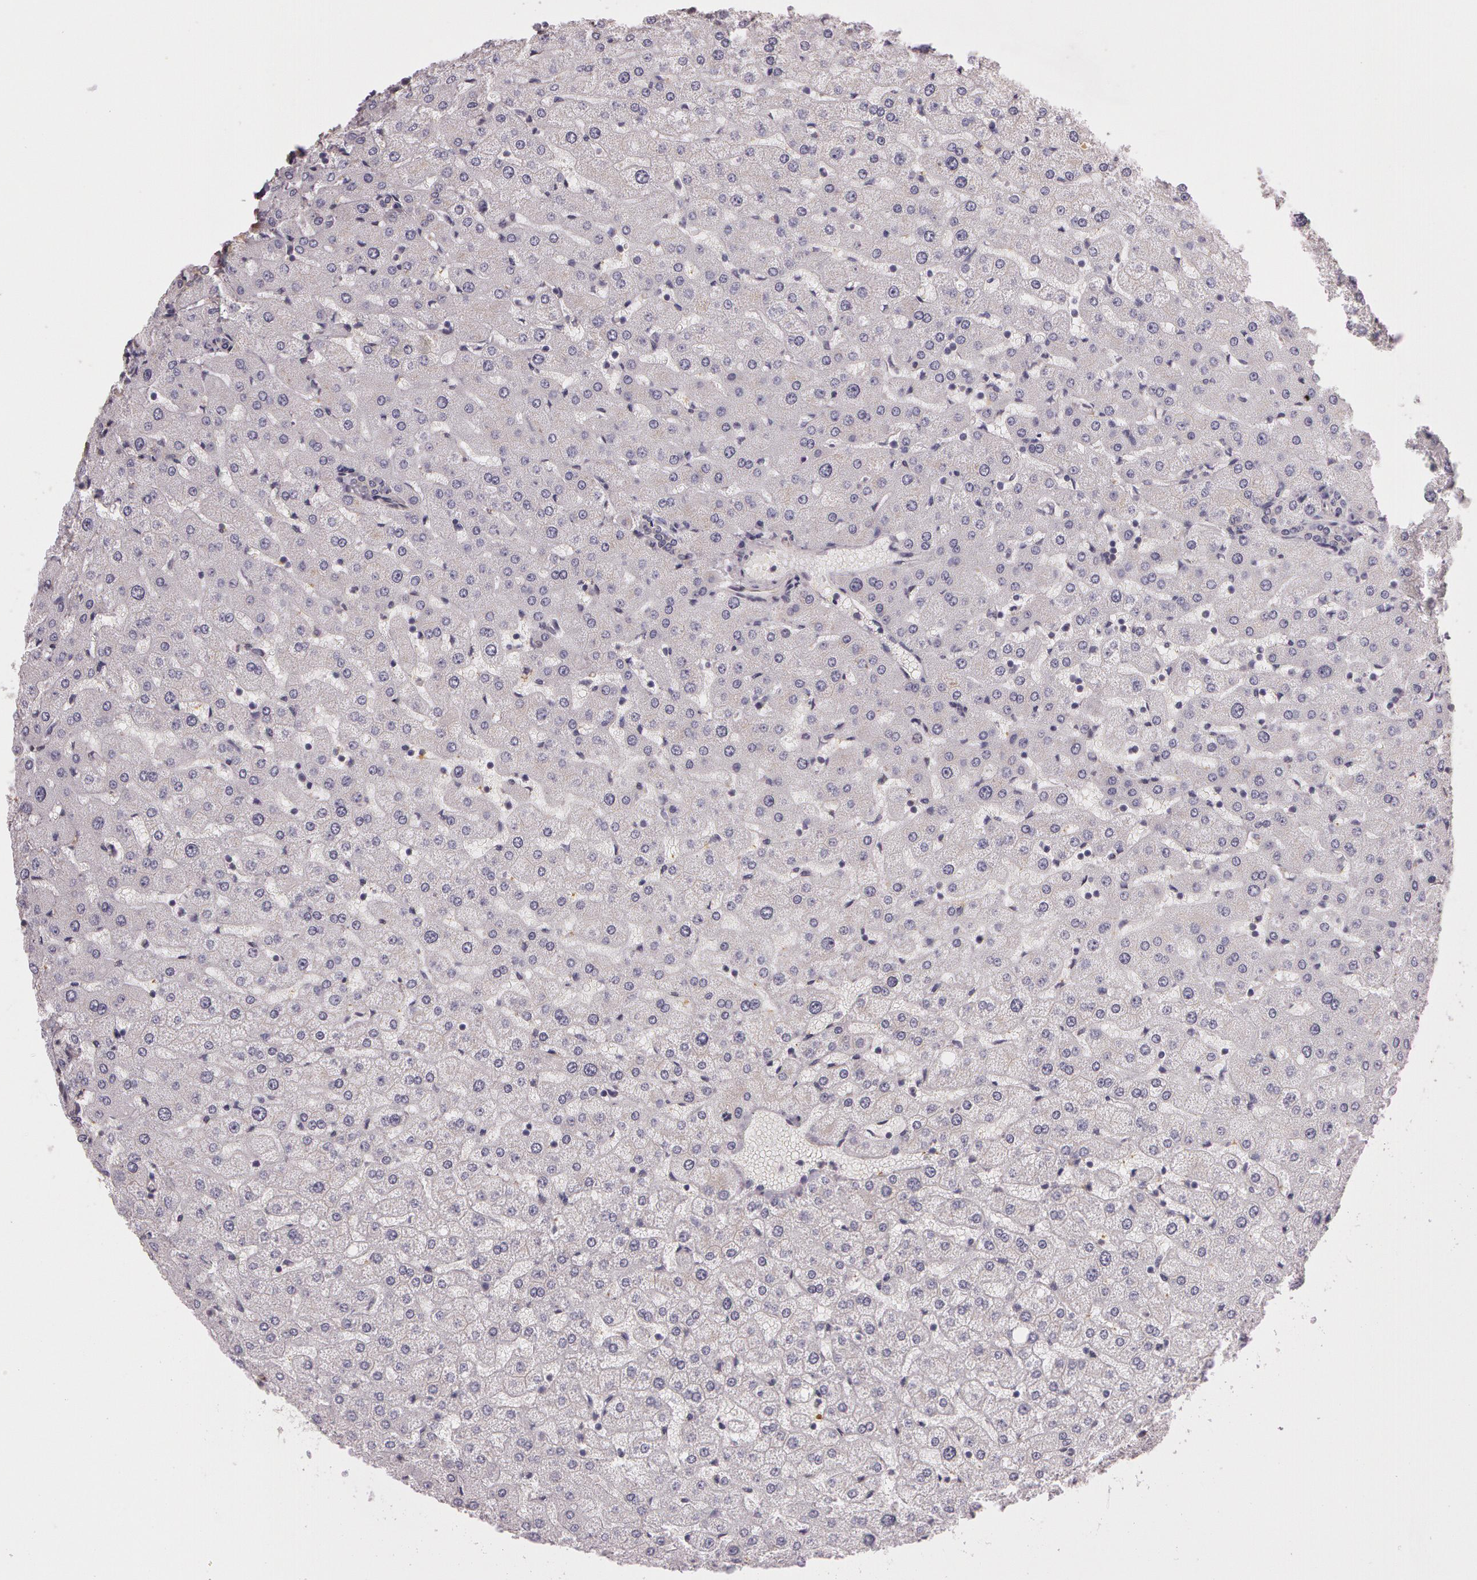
{"staining": {"intensity": "negative", "quantity": "none", "location": "none"}, "tissue": "liver", "cell_type": "Cholangiocytes", "image_type": "normal", "snomed": [{"axis": "morphology", "description": "Normal tissue, NOS"}, {"axis": "morphology", "description": "Fibrosis, NOS"}, {"axis": "topography", "description": "Liver"}], "caption": "Human liver stained for a protein using immunohistochemistry (IHC) displays no staining in cholangiocytes.", "gene": "G2E3", "patient": {"sex": "female", "age": 29}}